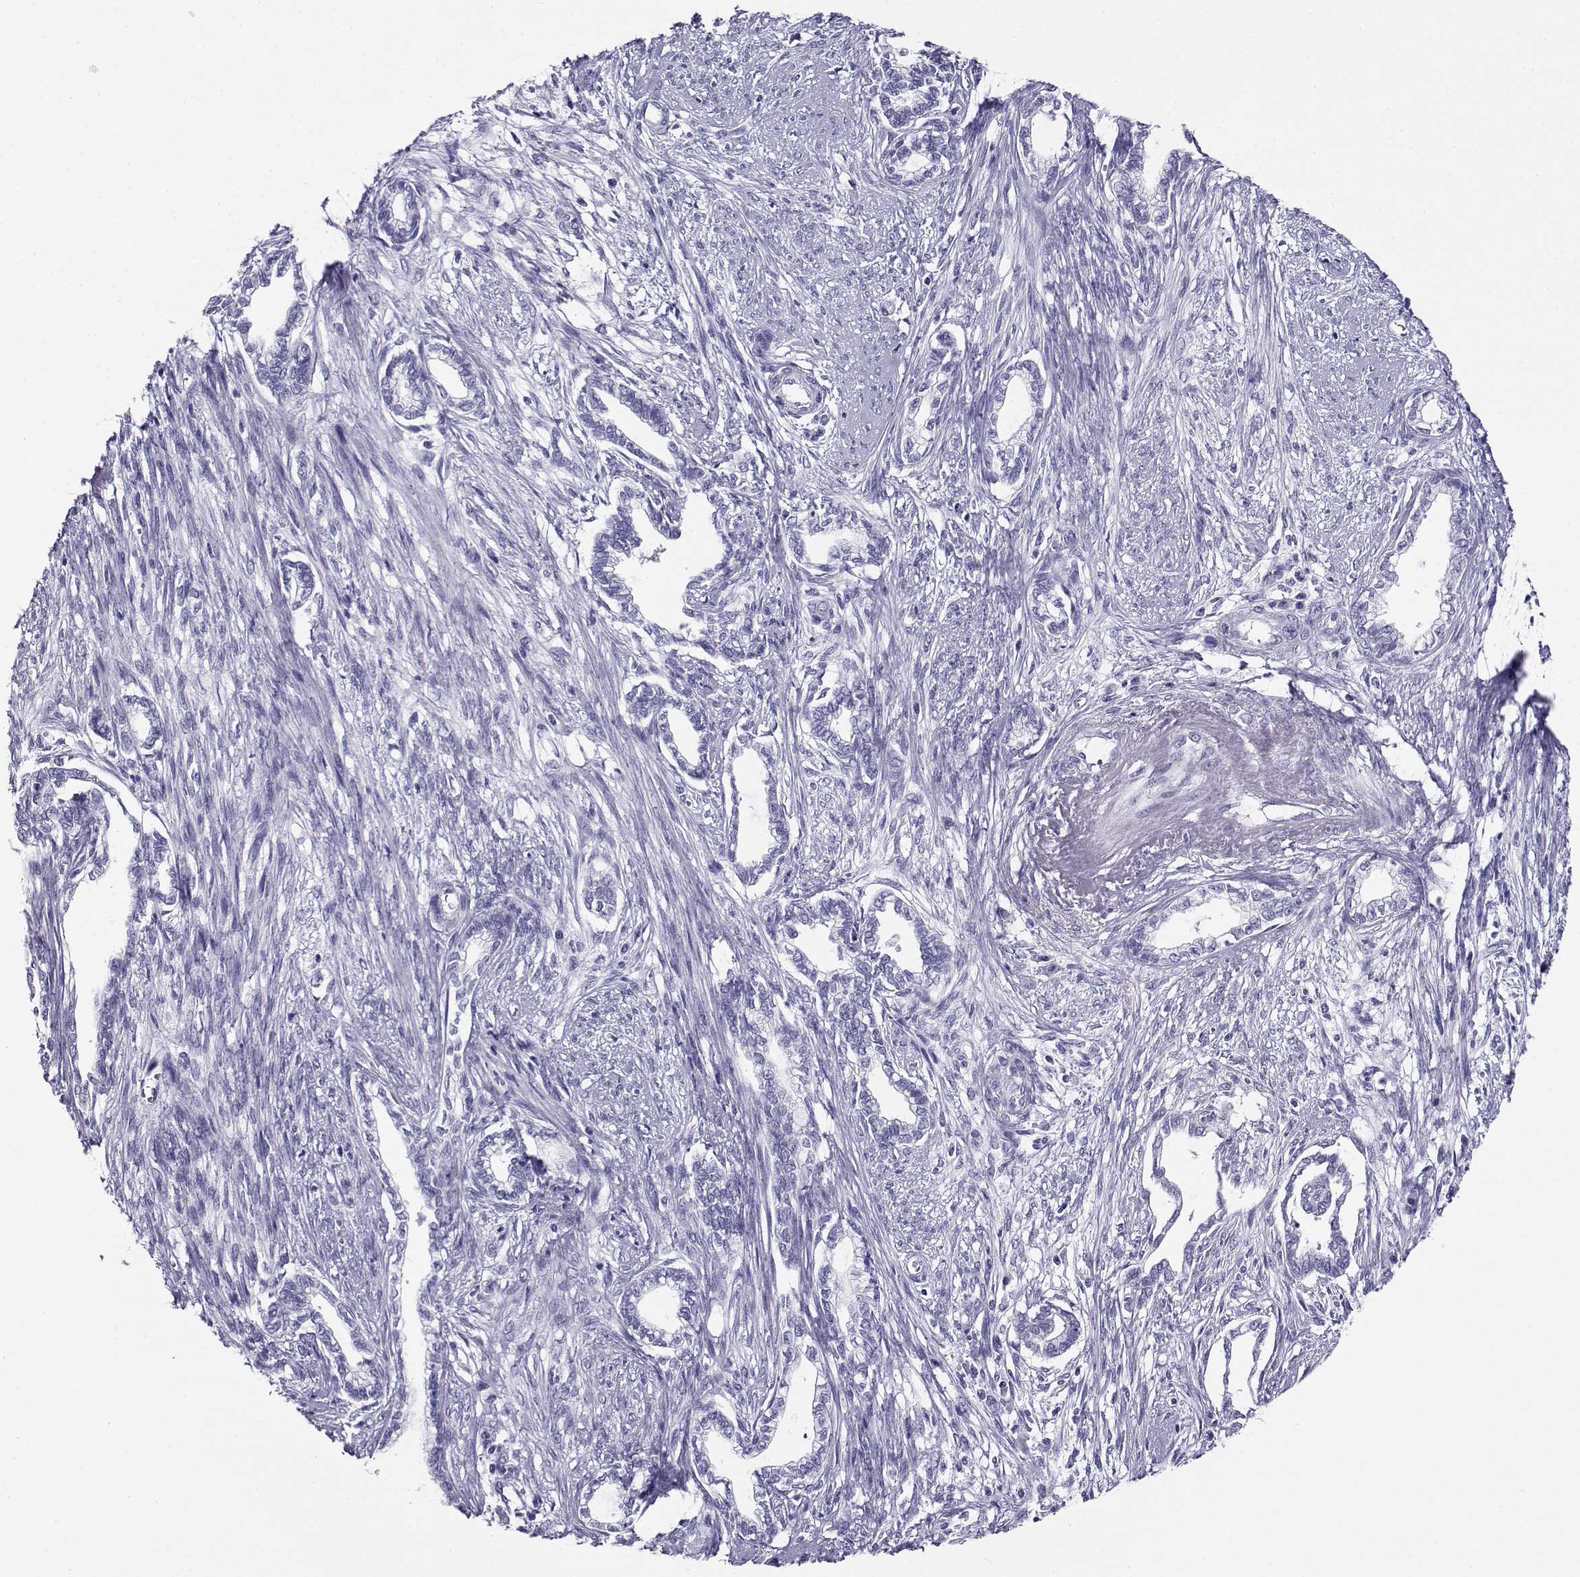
{"staining": {"intensity": "negative", "quantity": "none", "location": "none"}, "tissue": "cervical cancer", "cell_type": "Tumor cells", "image_type": "cancer", "snomed": [{"axis": "morphology", "description": "Adenocarcinoma, NOS"}, {"axis": "topography", "description": "Cervix"}], "caption": "Immunohistochemistry image of neoplastic tissue: human cervical adenocarcinoma stained with DAB reveals no significant protein expression in tumor cells.", "gene": "CABS1", "patient": {"sex": "female", "age": 62}}